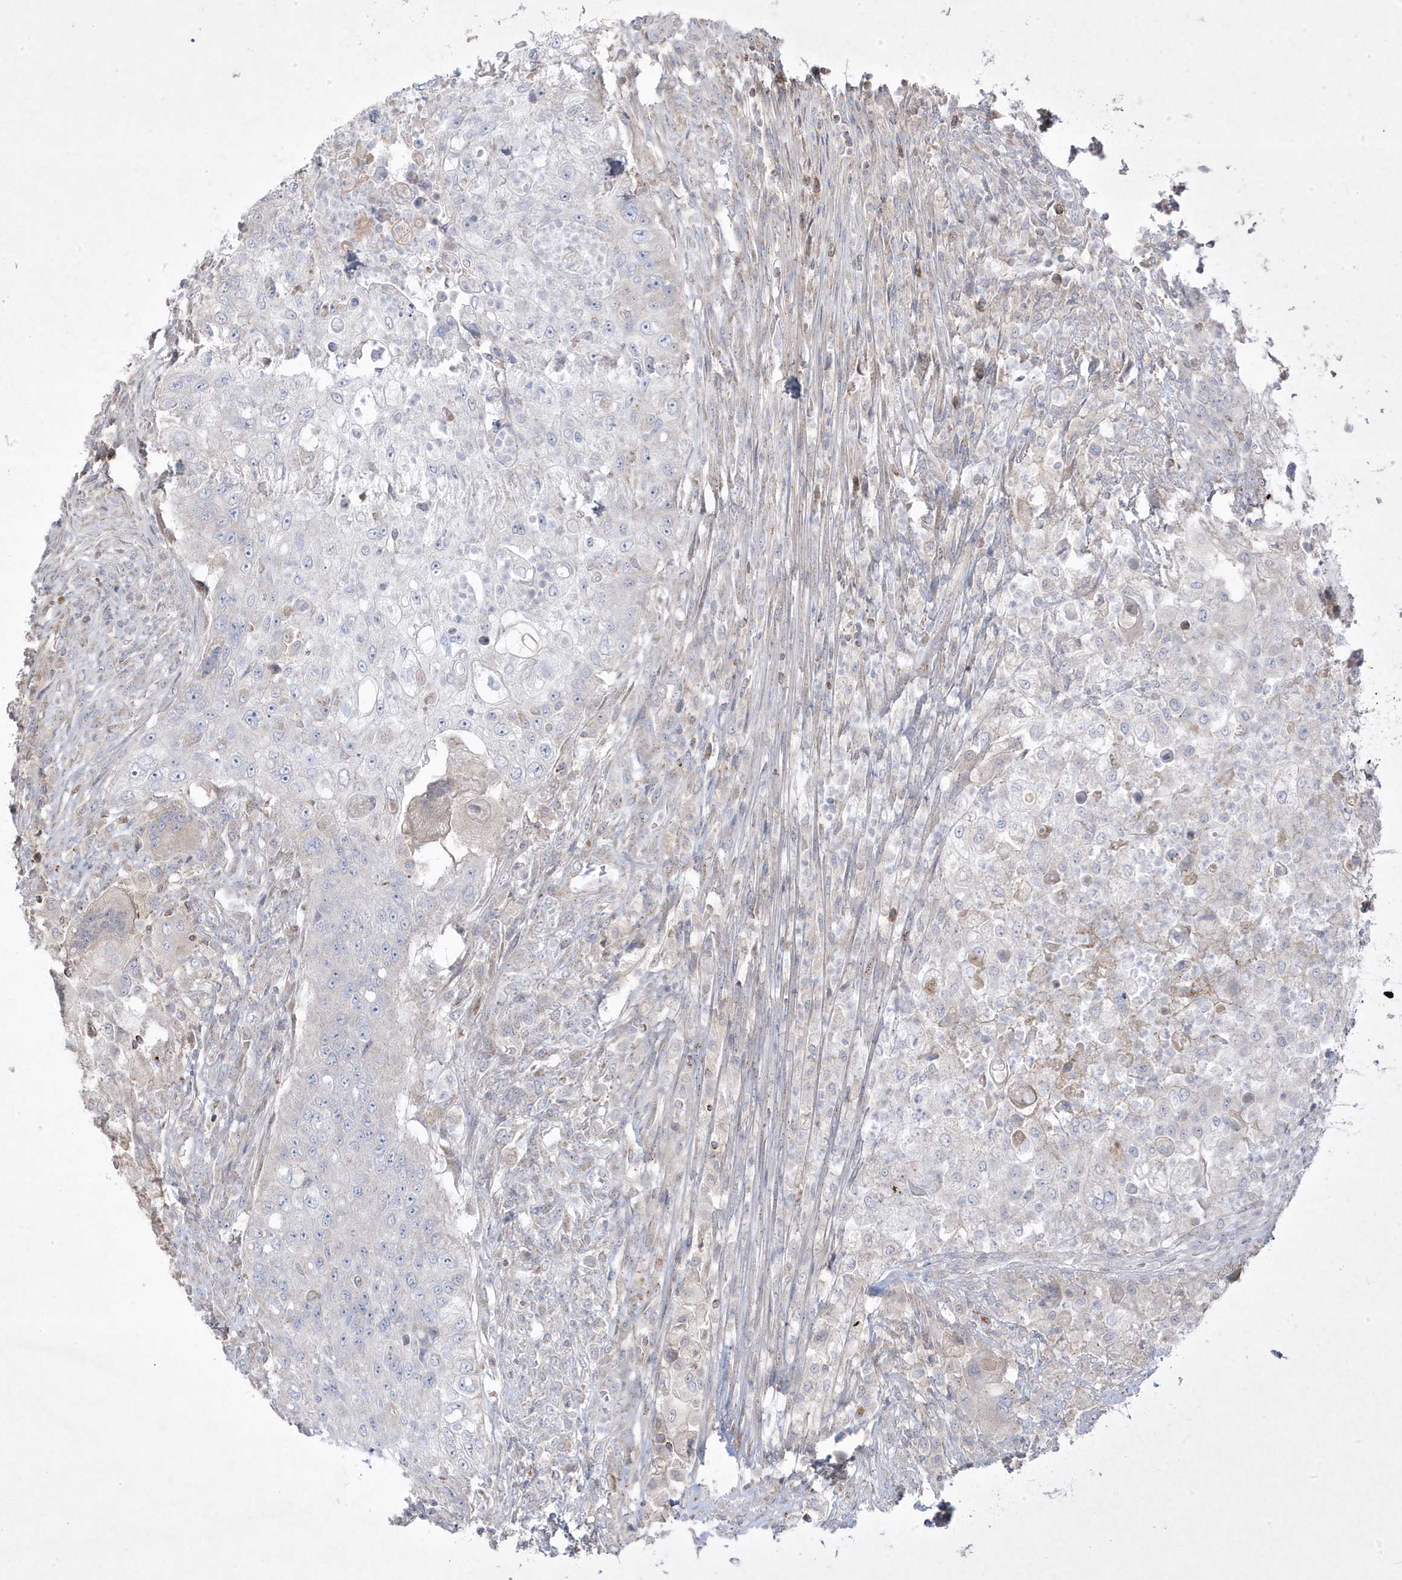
{"staining": {"intensity": "negative", "quantity": "none", "location": "none"}, "tissue": "urothelial cancer", "cell_type": "Tumor cells", "image_type": "cancer", "snomed": [{"axis": "morphology", "description": "Urothelial carcinoma, High grade"}, {"axis": "topography", "description": "Urinary bladder"}], "caption": "Immunohistochemistry (IHC) of human high-grade urothelial carcinoma shows no staining in tumor cells.", "gene": "ADAMTSL3", "patient": {"sex": "female", "age": 60}}